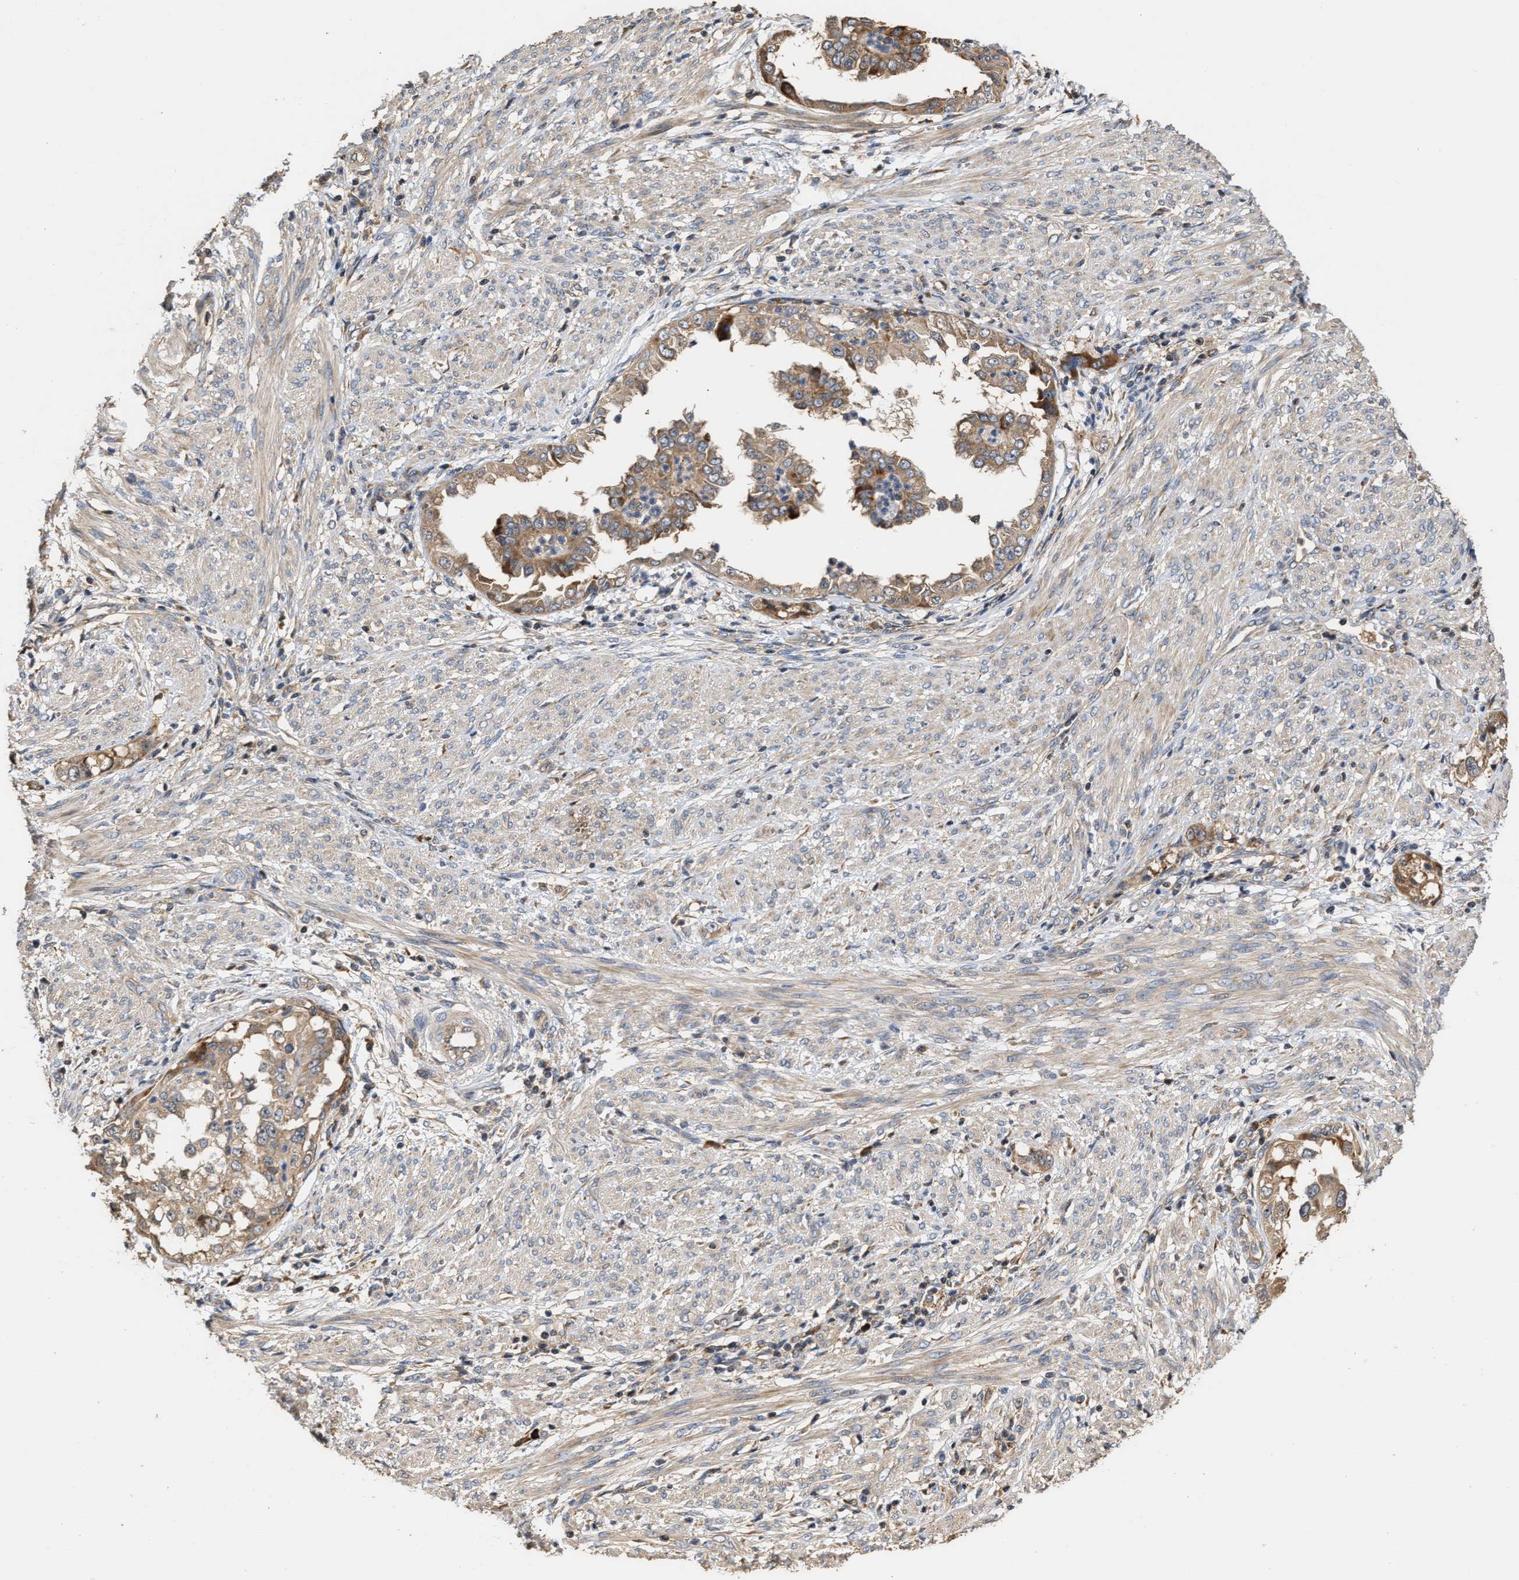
{"staining": {"intensity": "moderate", "quantity": ">75%", "location": "cytoplasmic/membranous"}, "tissue": "endometrial cancer", "cell_type": "Tumor cells", "image_type": "cancer", "snomed": [{"axis": "morphology", "description": "Adenocarcinoma, NOS"}, {"axis": "topography", "description": "Endometrium"}], "caption": "A medium amount of moderate cytoplasmic/membranous staining is identified in approximately >75% of tumor cells in endometrial cancer (adenocarcinoma) tissue. The staining is performed using DAB (3,3'-diaminobenzidine) brown chromogen to label protein expression. The nuclei are counter-stained blue using hematoxylin.", "gene": "CLIP2", "patient": {"sex": "female", "age": 85}}